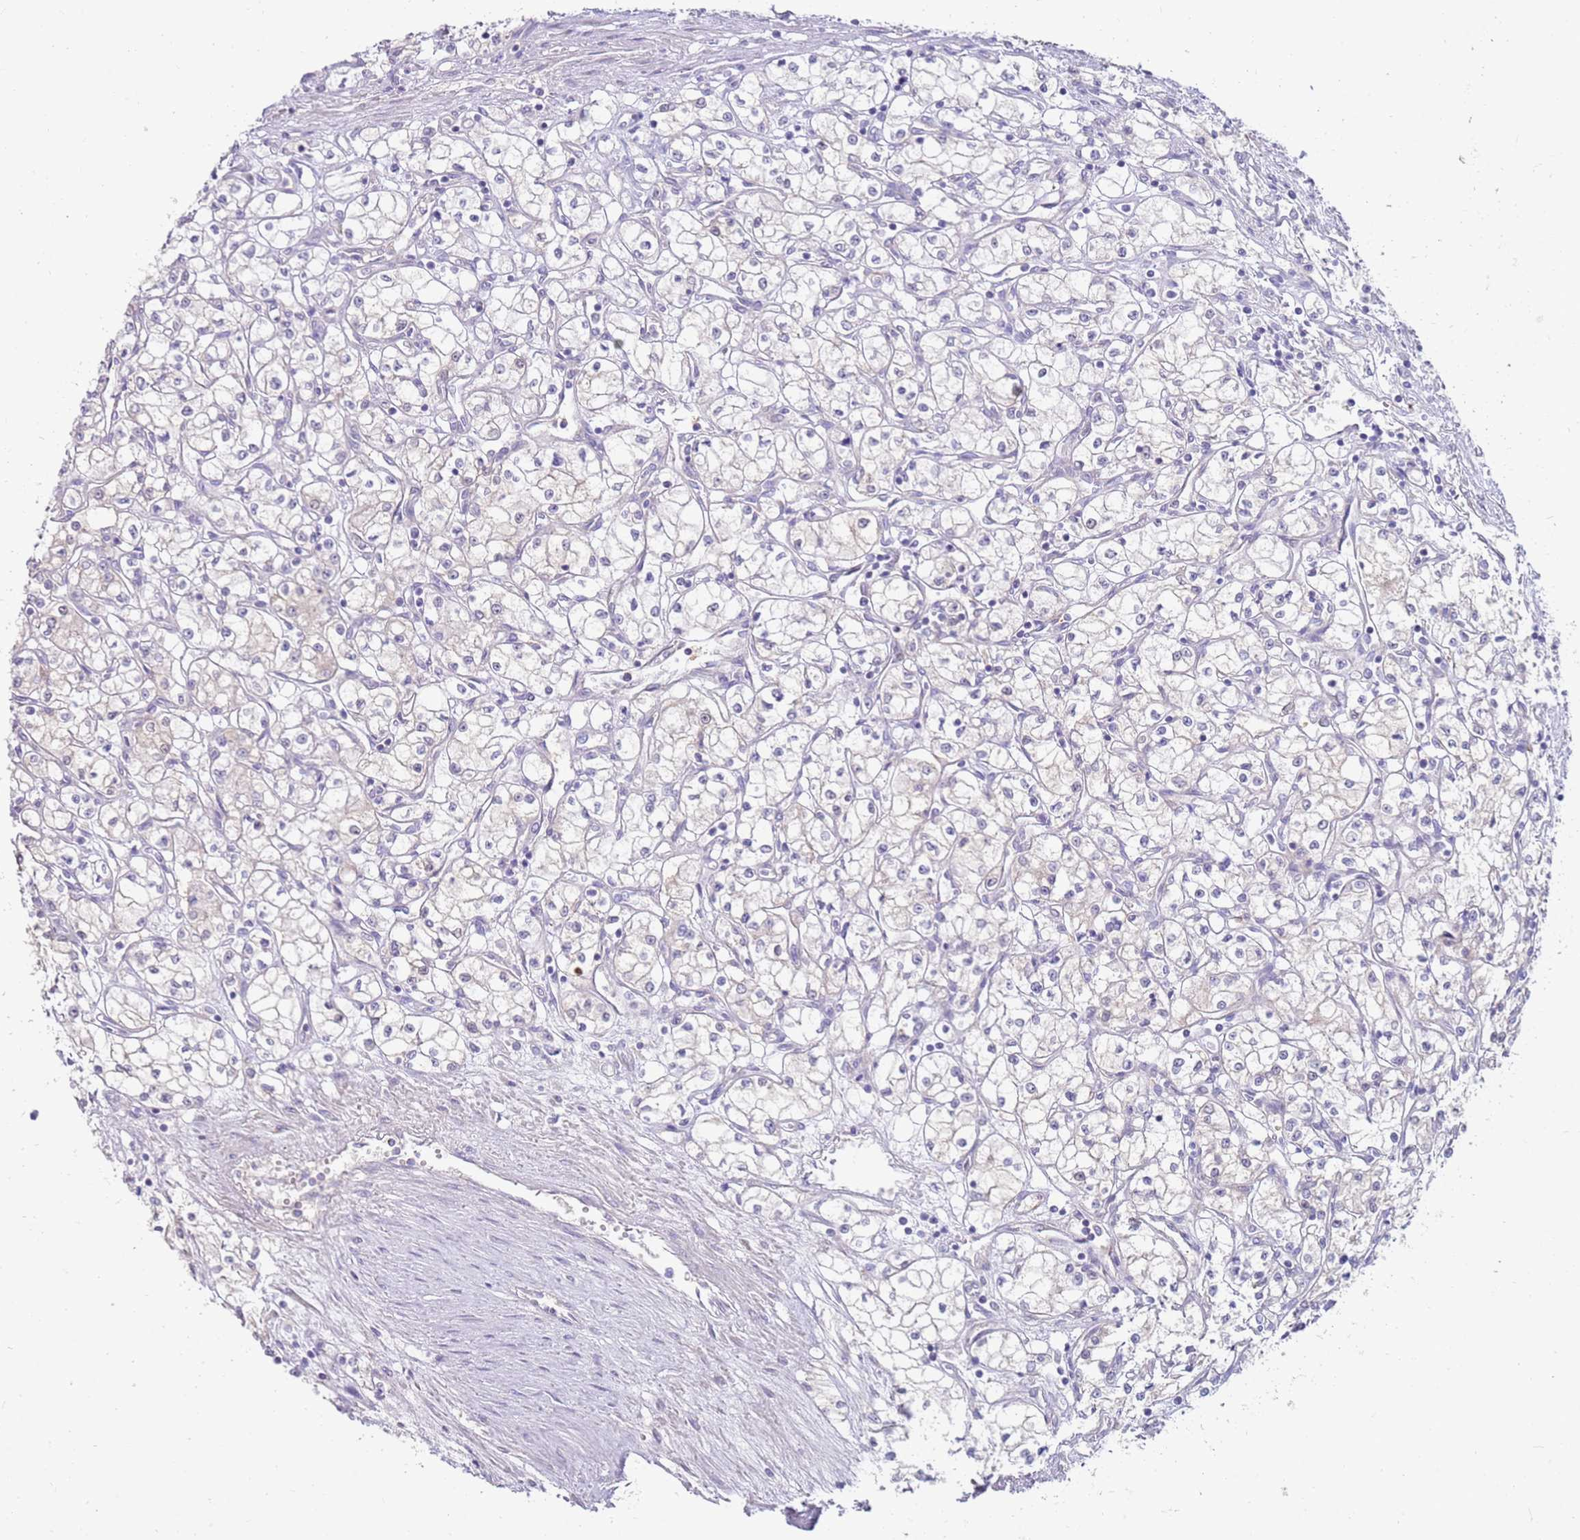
{"staining": {"intensity": "negative", "quantity": "none", "location": "none"}, "tissue": "renal cancer", "cell_type": "Tumor cells", "image_type": "cancer", "snomed": [{"axis": "morphology", "description": "Adenocarcinoma, NOS"}, {"axis": "topography", "description": "Kidney"}], "caption": "Renal cancer stained for a protein using IHC exhibits no positivity tumor cells.", "gene": "SLC44A4", "patient": {"sex": "male", "age": 59}}